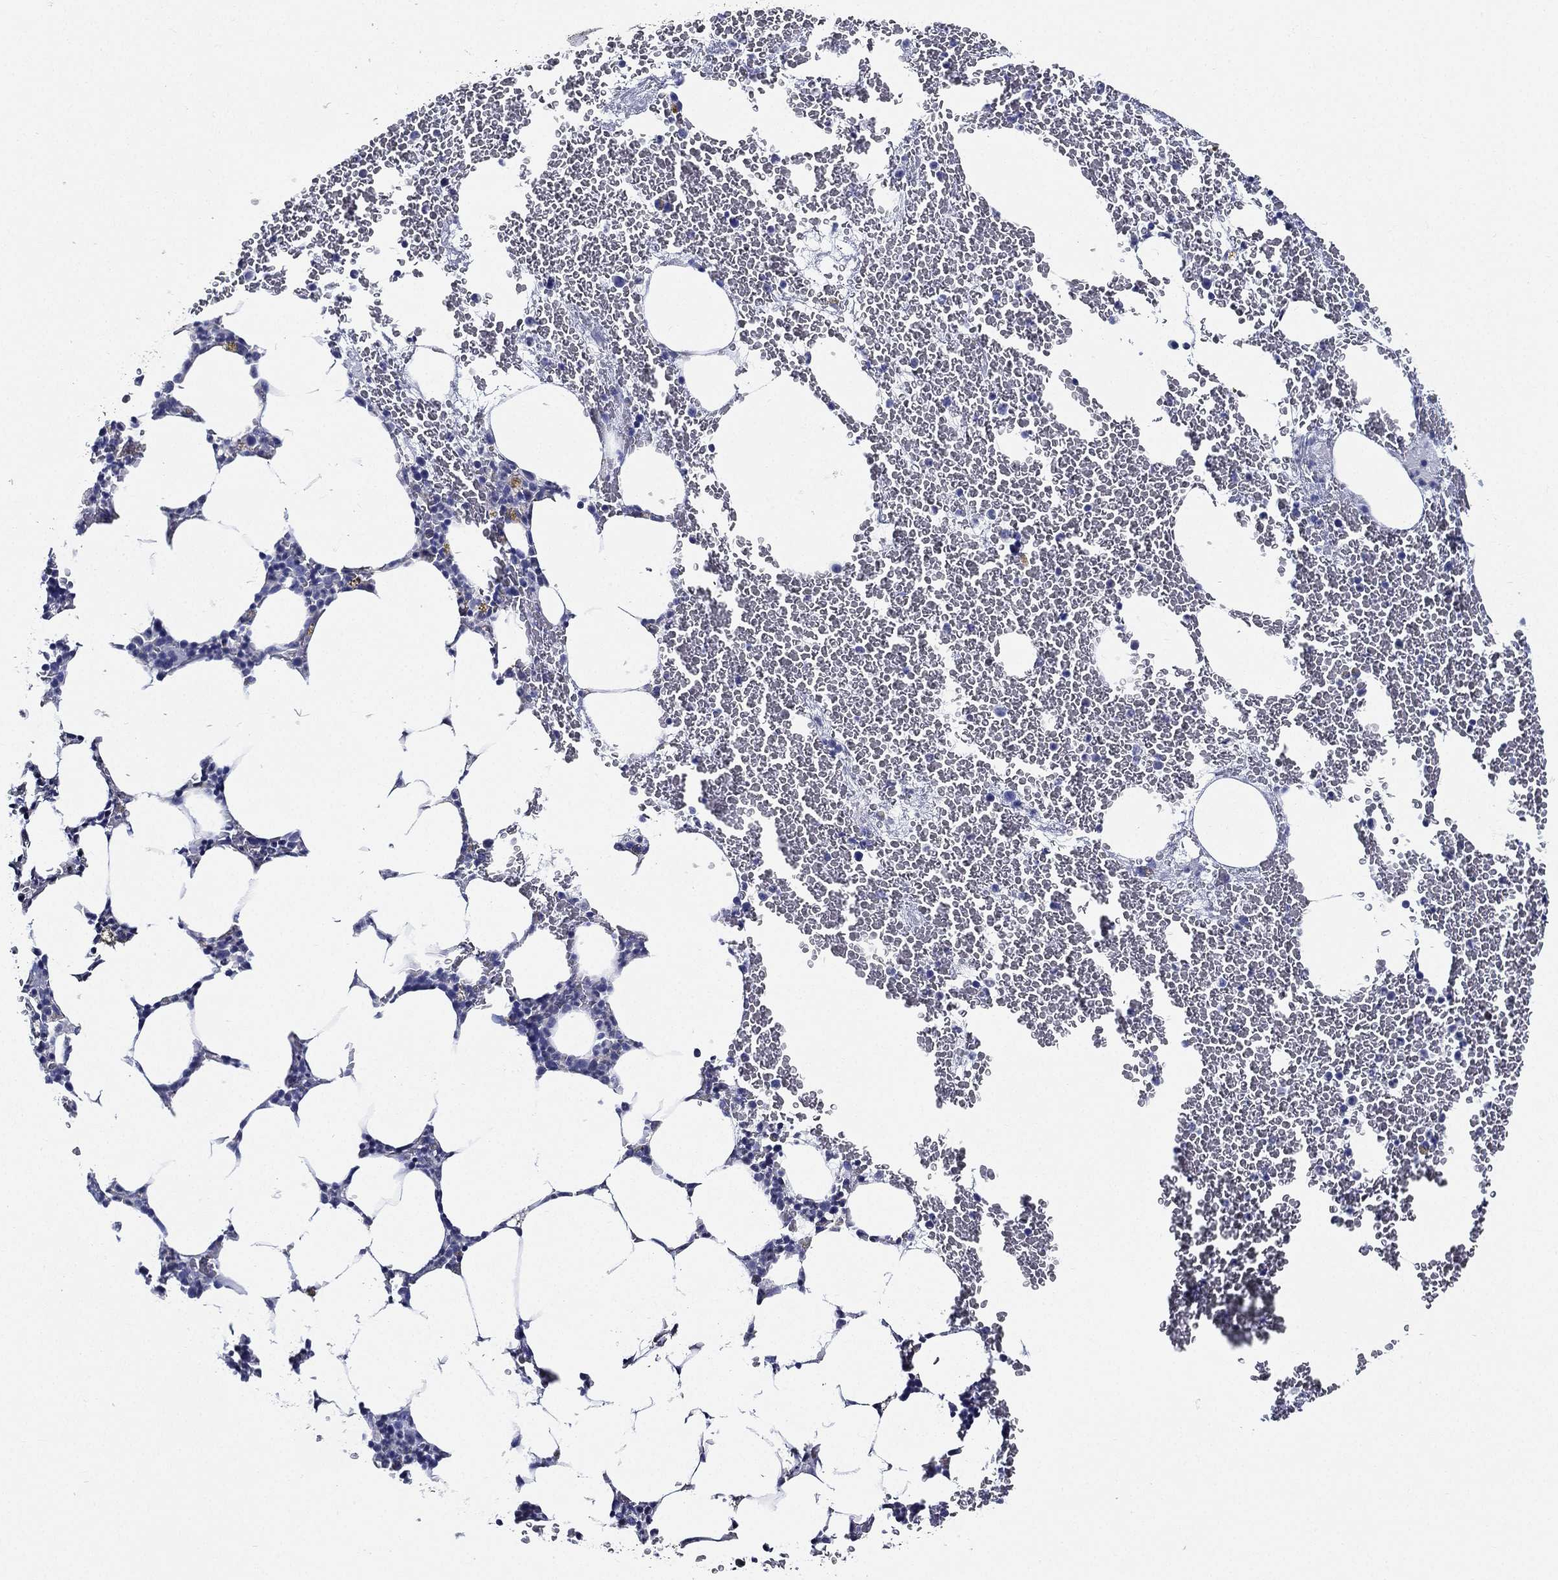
{"staining": {"intensity": "negative", "quantity": "none", "location": "none"}, "tissue": "bone marrow", "cell_type": "Hematopoietic cells", "image_type": "normal", "snomed": [{"axis": "morphology", "description": "Normal tissue, NOS"}, {"axis": "topography", "description": "Bone marrow"}], "caption": "Immunohistochemistry (IHC) histopathology image of normal human bone marrow stained for a protein (brown), which exhibits no expression in hematopoietic cells. (DAB (3,3'-diaminobenzidine) immunohistochemistry, high magnification).", "gene": "NEDD9", "patient": {"sex": "female", "age": 67}}